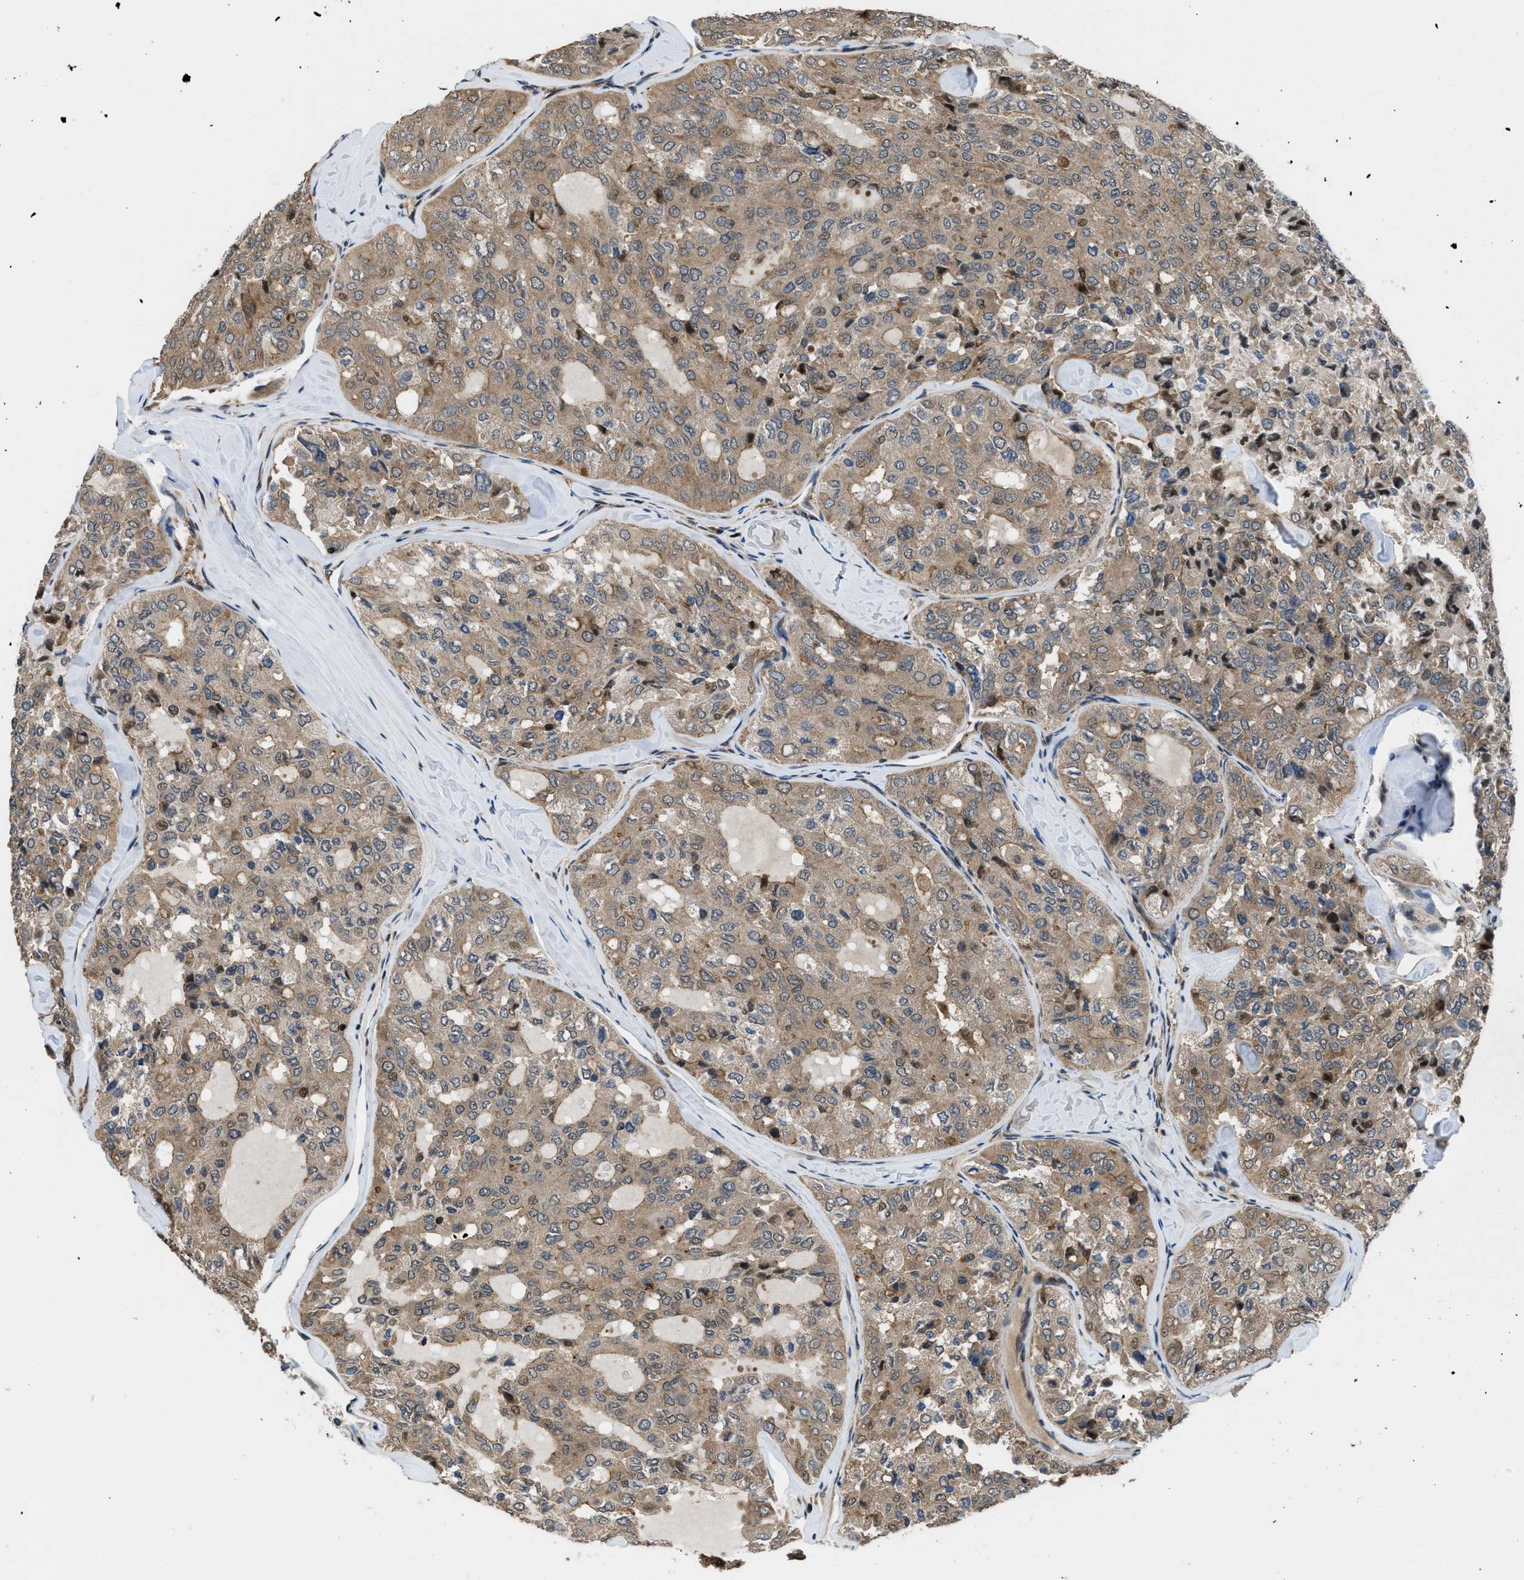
{"staining": {"intensity": "moderate", "quantity": ">75%", "location": "cytoplasmic/membranous"}, "tissue": "thyroid cancer", "cell_type": "Tumor cells", "image_type": "cancer", "snomed": [{"axis": "morphology", "description": "Follicular adenoma carcinoma, NOS"}, {"axis": "topography", "description": "Thyroid gland"}], "caption": "There is medium levels of moderate cytoplasmic/membranous positivity in tumor cells of follicular adenoma carcinoma (thyroid), as demonstrated by immunohistochemical staining (brown color).", "gene": "CTBS", "patient": {"sex": "male", "age": 75}}